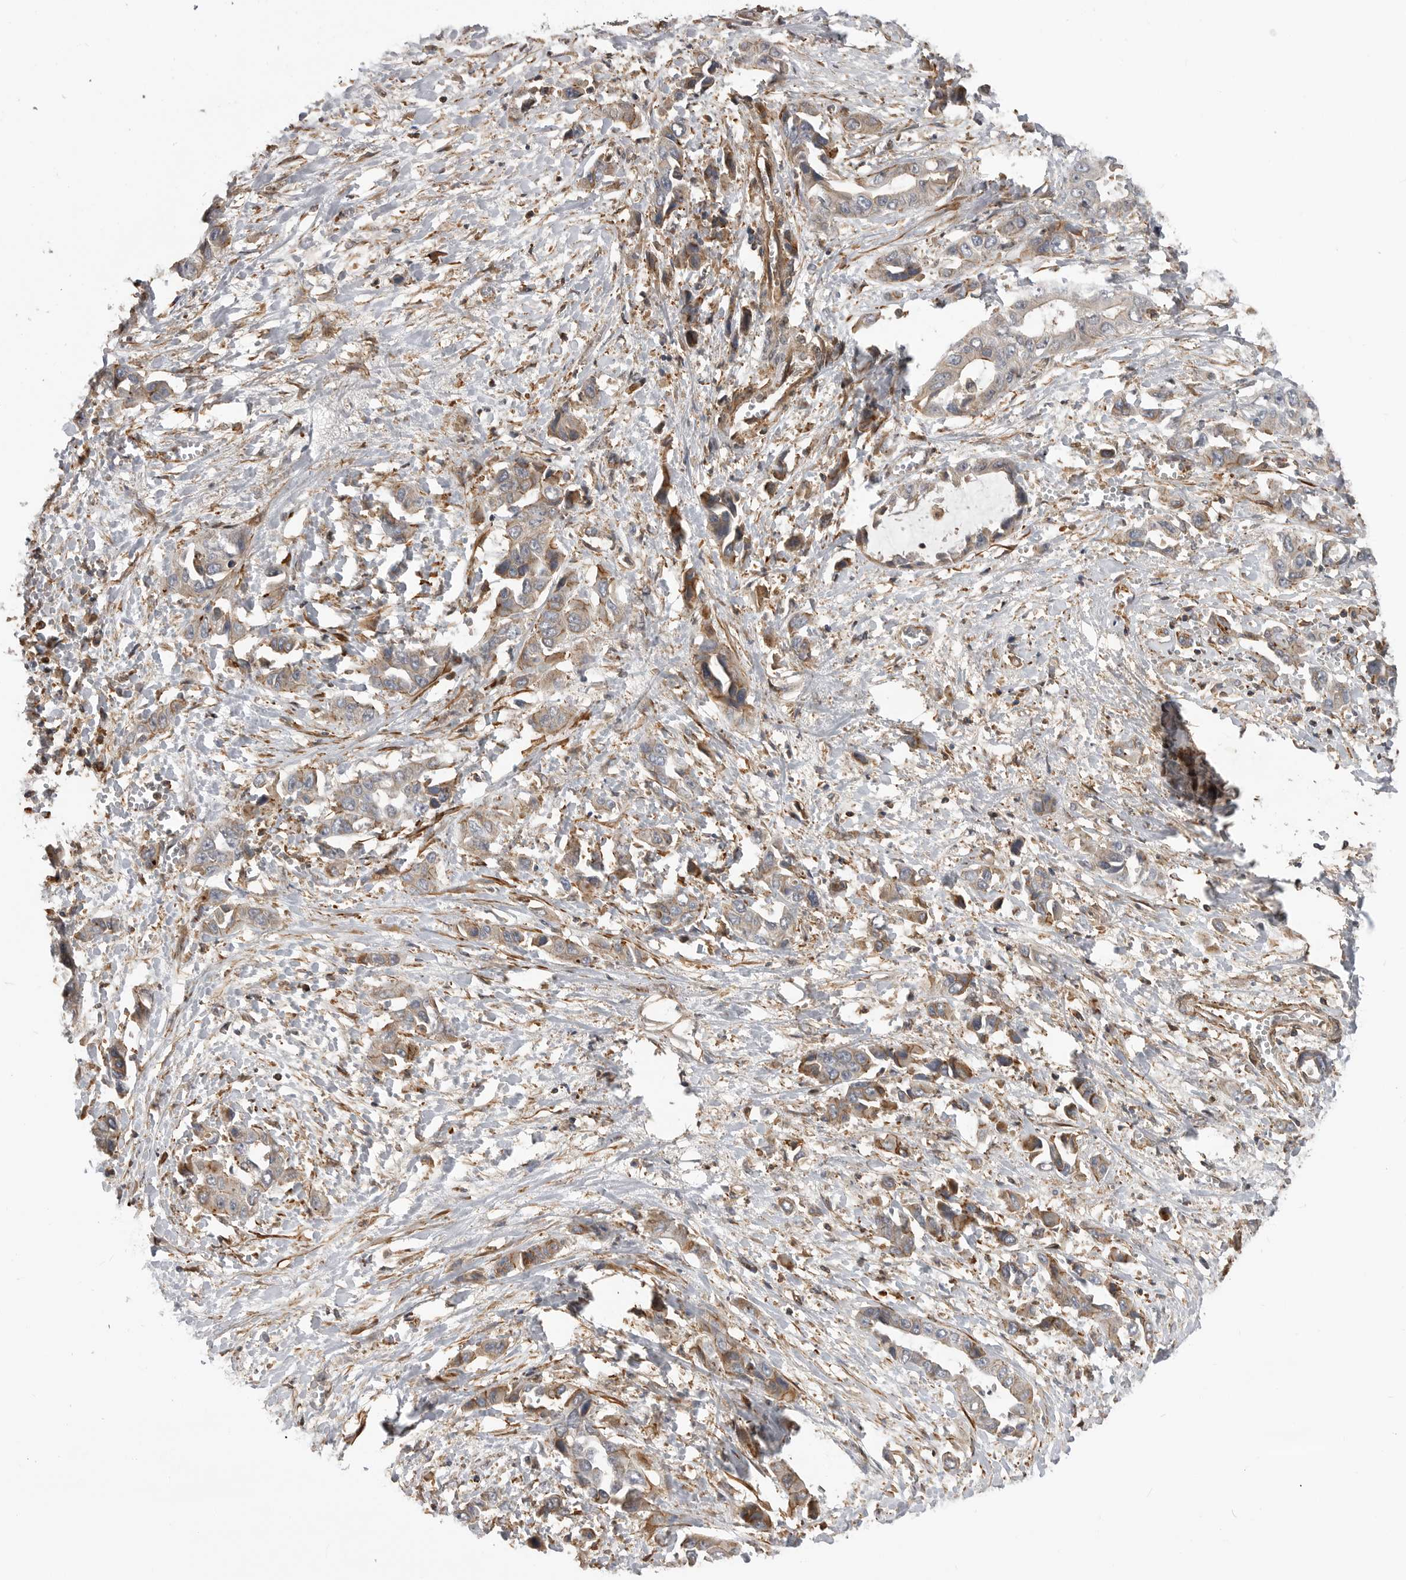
{"staining": {"intensity": "weak", "quantity": "25%-75%", "location": "cytoplasmic/membranous"}, "tissue": "liver cancer", "cell_type": "Tumor cells", "image_type": "cancer", "snomed": [{"axis": "morphology", "description": "Cholangiocarcinoma"}, {"axis": "topography", "description": "Liver"}], "caption": "This micrograph shows liver cancer stained with immunohistochemistry (IHC) to label a protein in brown. The cytoplasmic/membranous of tumor cells show weak positivity for the protein. Nuclei are counter-stained blue.", "gene": "TRIM56", "patient": {"sex": "female", "age": 52}}